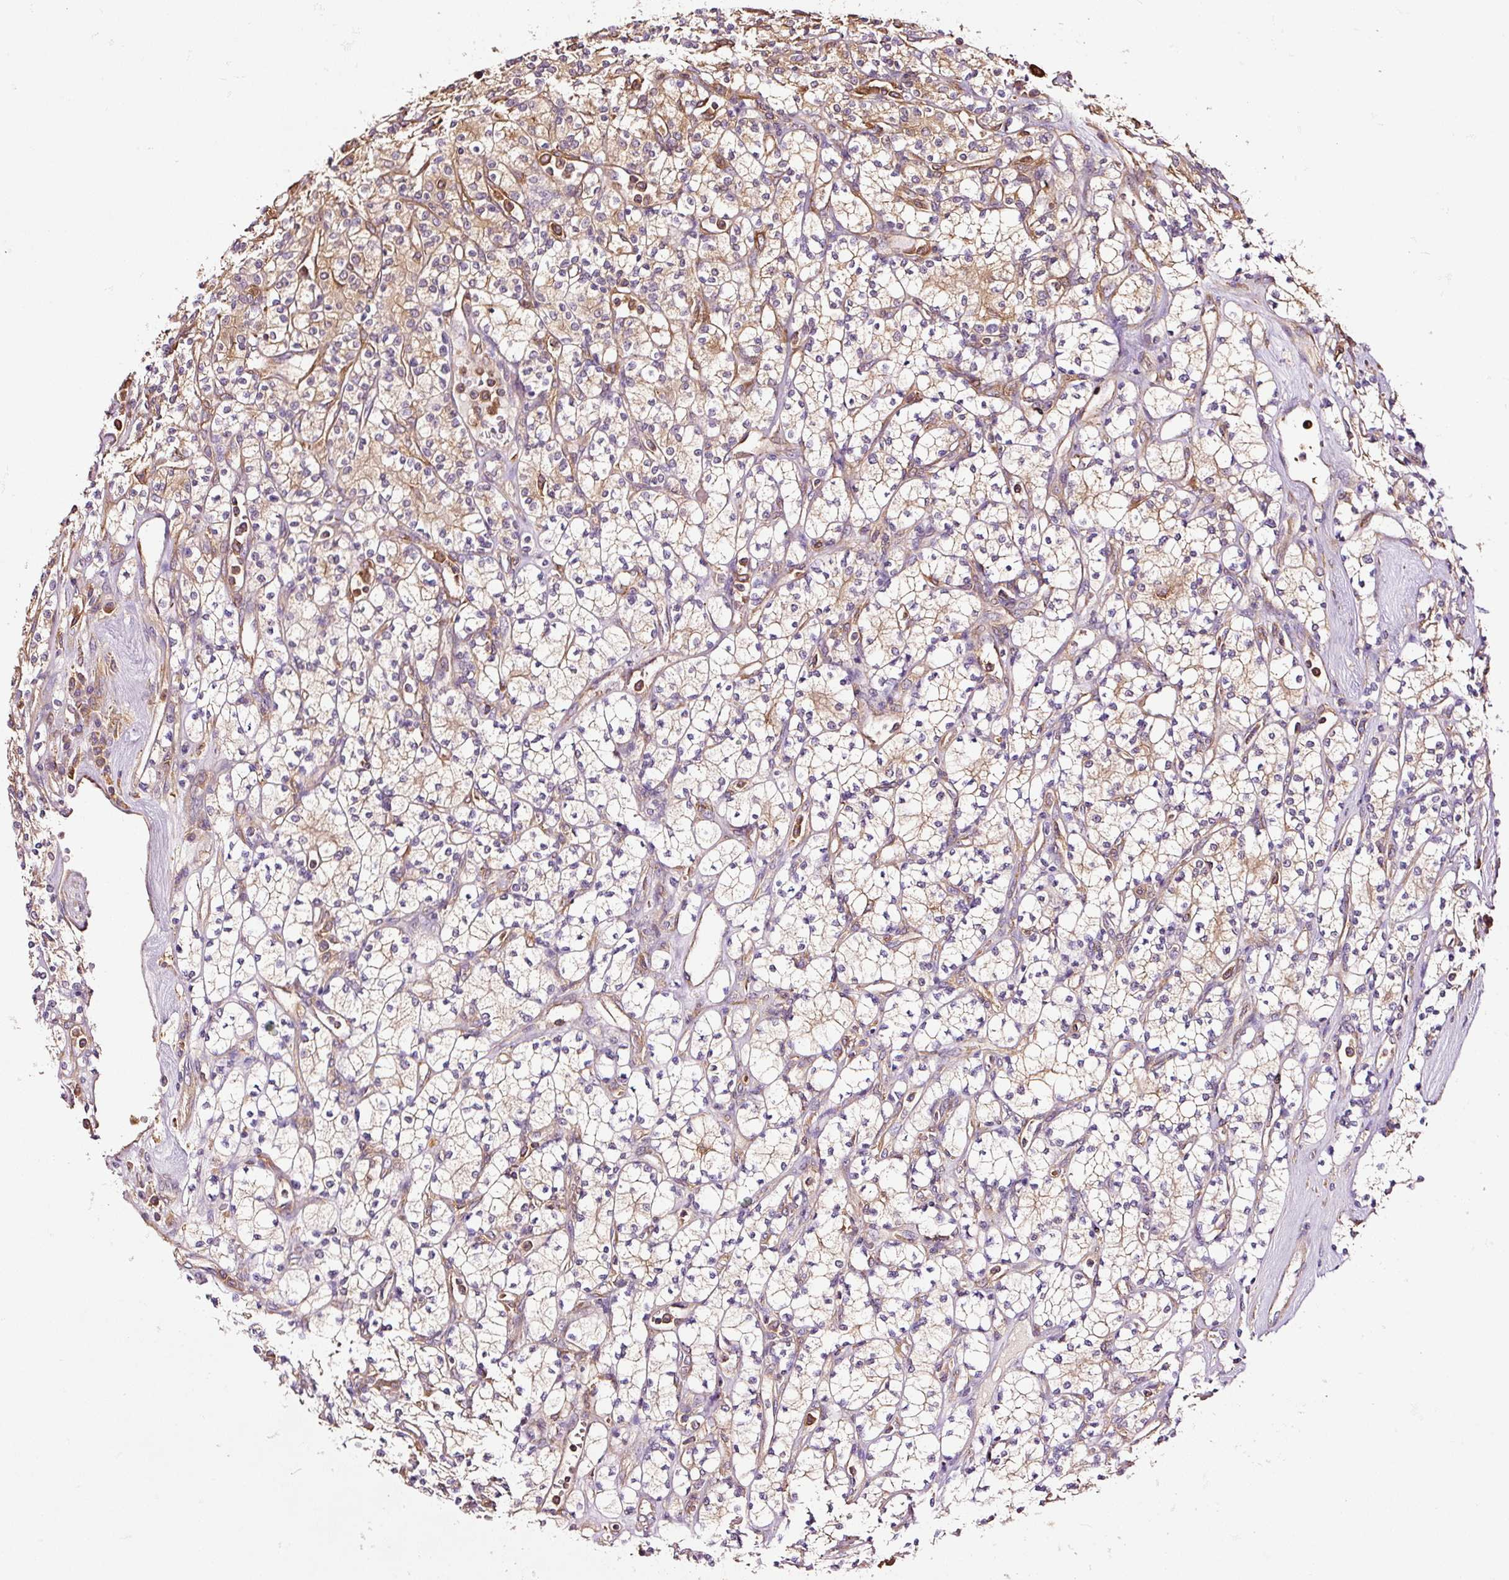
{"staining": {"intensity": "weak", "quantity": "25%-75%", "location": "cytoplasmic/membranous"}, "tissue": "renal cancer", "cell_type": "Tumor cells", "image_type": "cancer", "snomed": [{"axis": "morphology", "description": "Adenocarcinoma, NOS"}, {"axis": "topography", "description": "Kidney"}], "caption": "Weak cytoplasmic/membranous protein staining is identified in about 25%-75% of tumor cells in renal cancer.", "gene": "METAP1", "patient": {"sex": "male", "age": 77}}